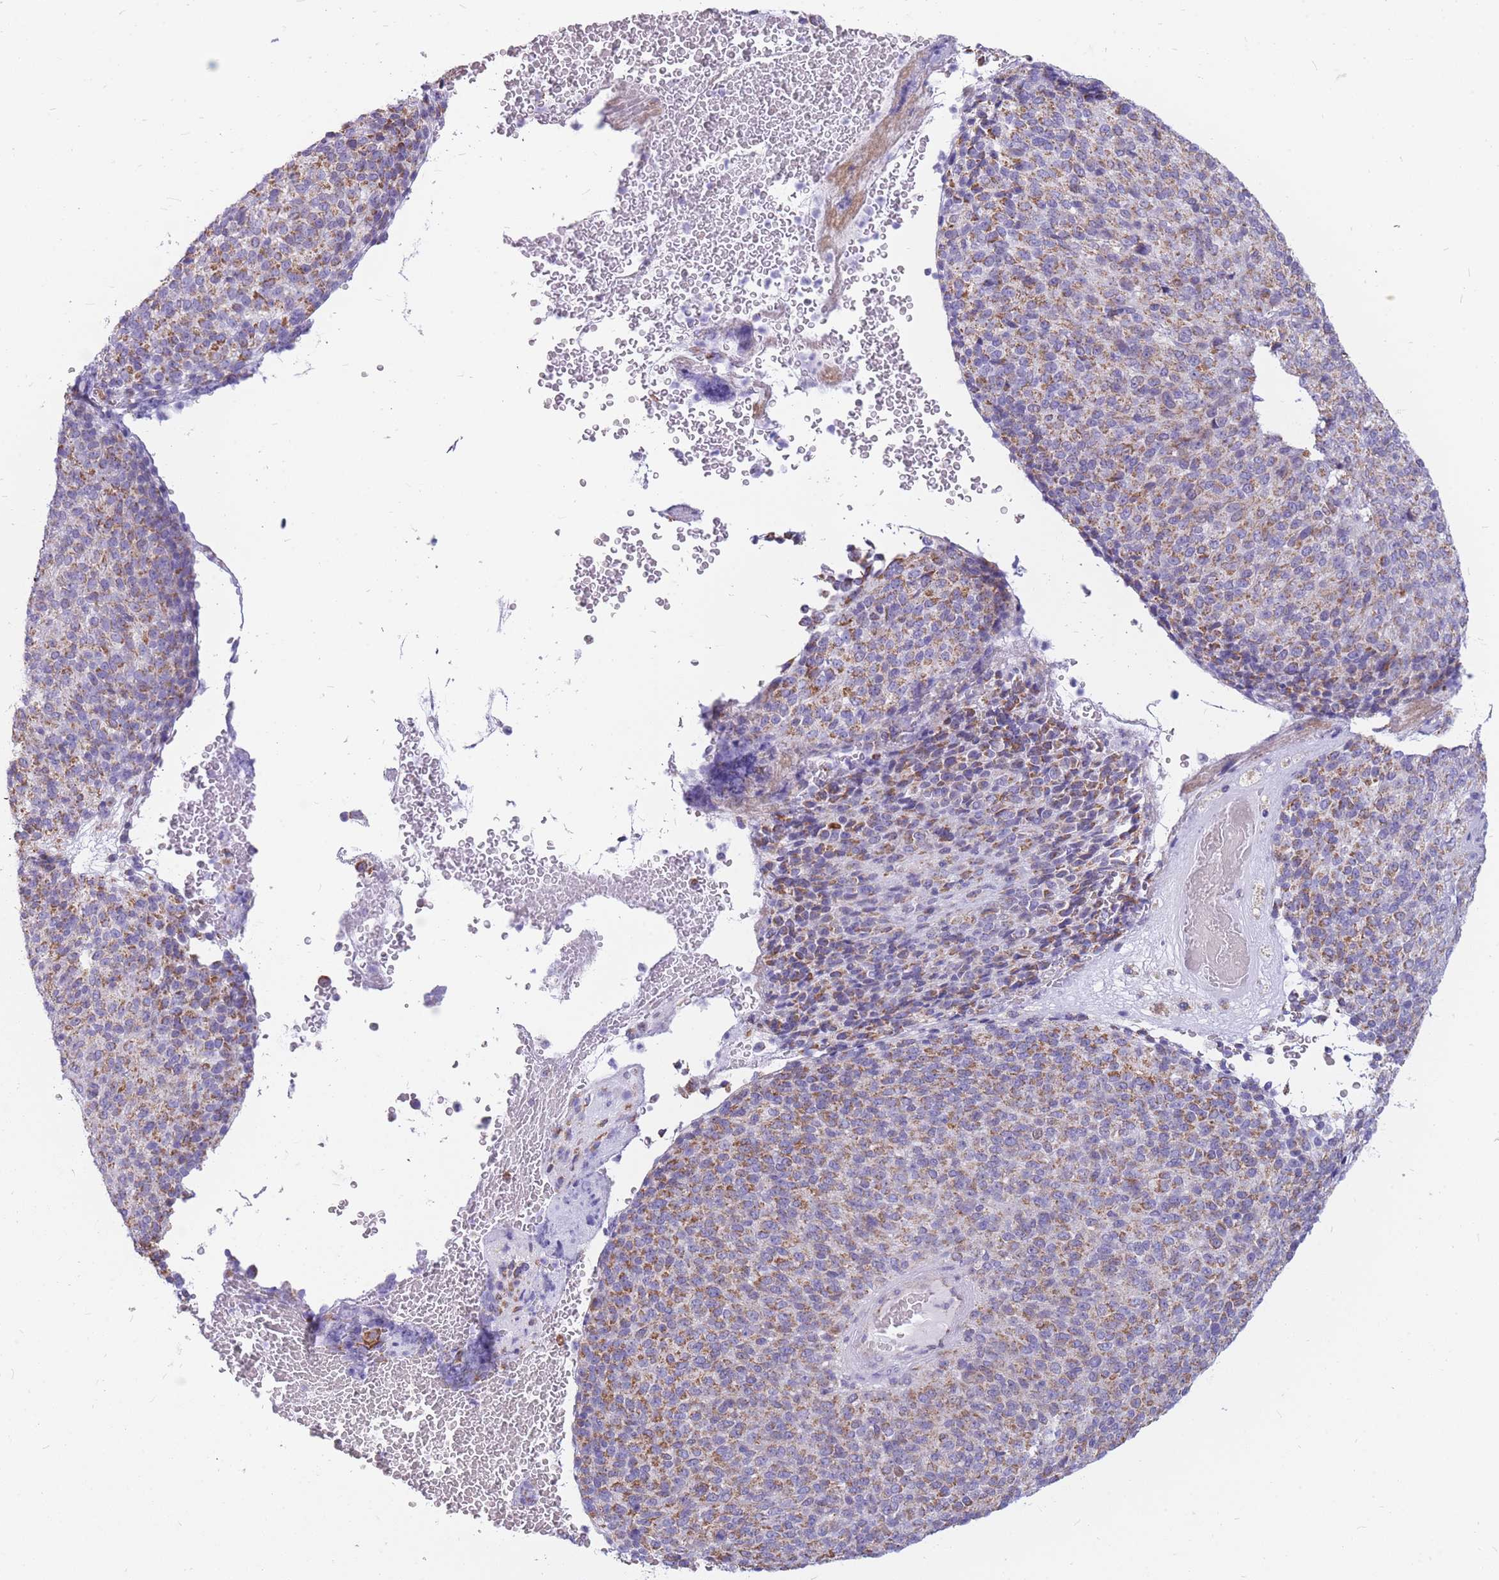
{"staining": {"intensity": "moderate", "quantity": ">75%", "location": "cytoplasmic/membranous"}, "tissue": "melanoma", "cell_type": "Tumor cells", "image_type": "cancer", "snomed": [{"axis": "morphology", "description": "Malignant melanoma, Metastatic site"}, {"axis": "topography", "description": "Brain"}], "caption": "Malignant melanoma (metastatic site) stained for a protein (brown) exhibits moderate cytoplasmic/membranous positive staining in about >75% of tumor cells.", "gene": "PCSK1", "patient": {"sex": "female", "age": 56}}